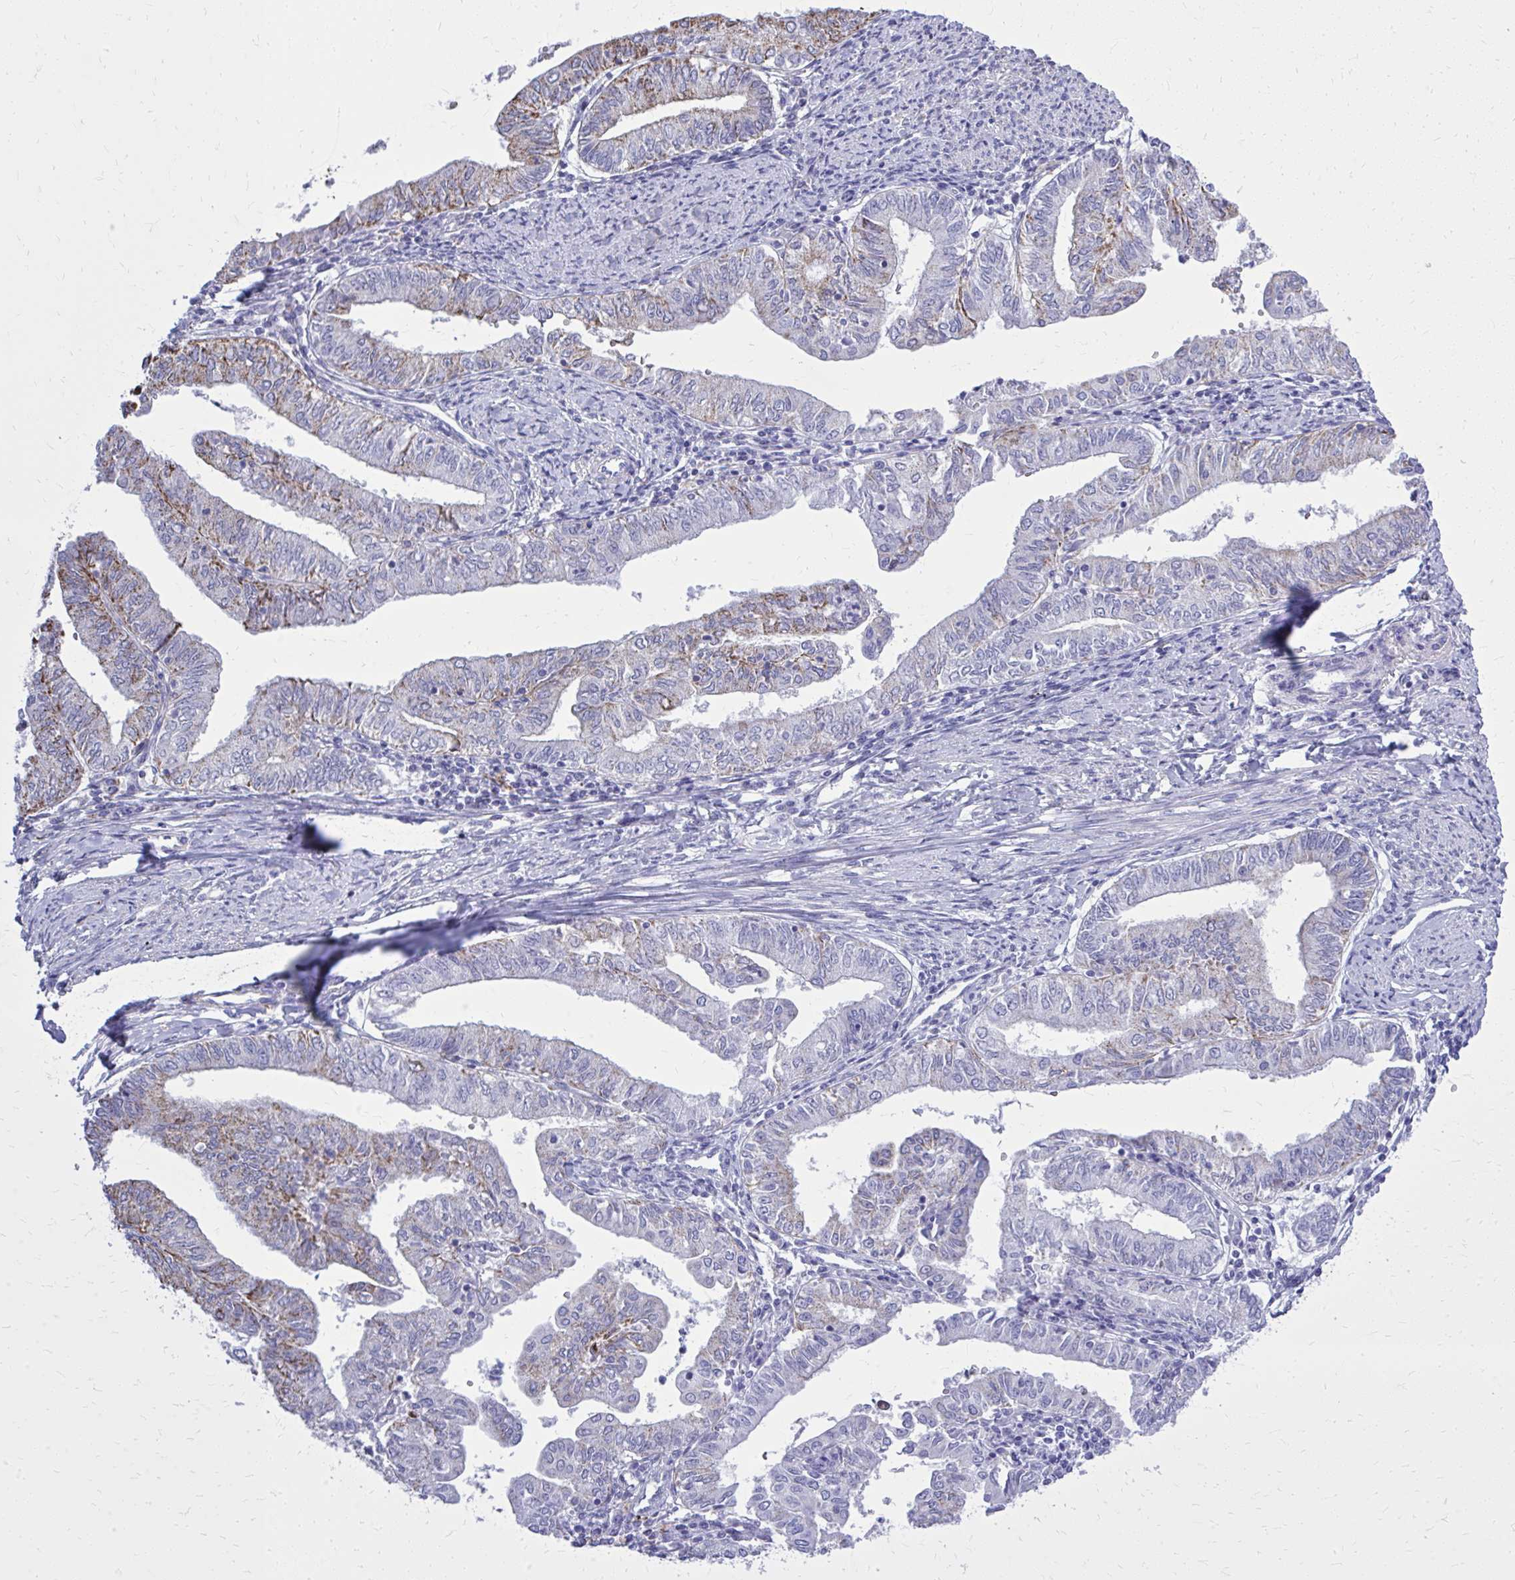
{"staining": {"intensity": "moderate", "quantity": "<25%", "location": "cytoplasmic/membranous"}, "tissue": "endometrial cancer", "cell_type": "Tumor cells", "image_type": "cancer", "snomed": [{"axis": "morphology", "description": "Adenocarcinoma, NOS"}, {"axis": "topography", "description": "Endometrium"}], "caption": "Endometrial cancer (adenocarcinoma) tissue shows moderate cytoplasmic/membranous positivity in about <25% of tumor cells", "gene": "ZNF362", "patient": {"sex": "female", "age": 66}}